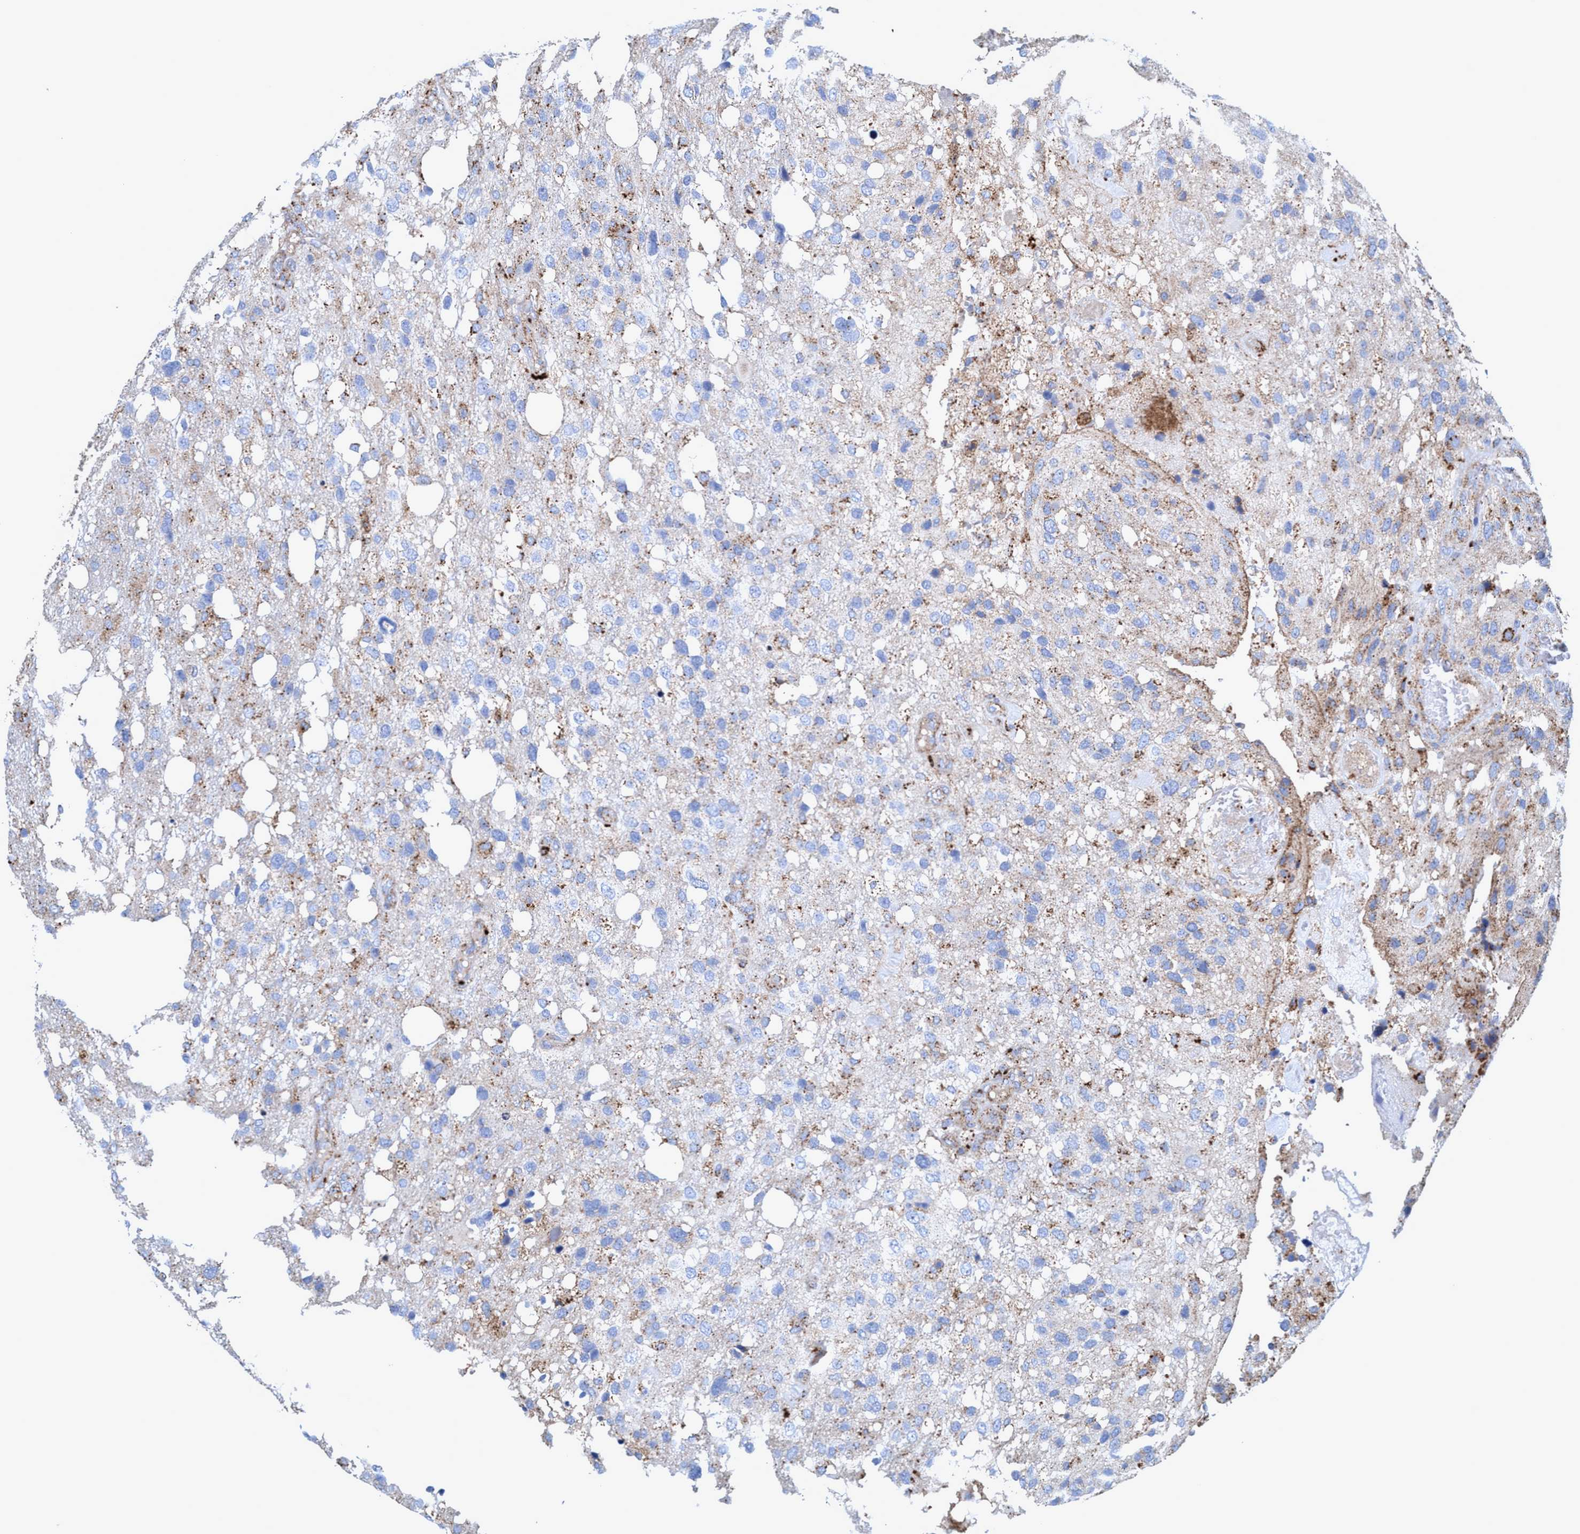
{"staining": {"intensity": "moderate", "quantity": "<25%", "location": "cytoplasmic/membranous"}, "tissue": "glioma", "cell_type": "Tumor cells", "image_type": "cancer", "snomed": [{"axis": "morphology", "description": "Glioma, malignant, High grade"}, {"axis": "topography", "description": "Brain"}], "caption": "There is low levels of moderate cytoplasmic/membranous expression in tumor cells of glioma, as demonstrated by immunohistochemical staining (brown color).", "gene": "TRIM65", "patient": {"sex": "female", "age": 58}}